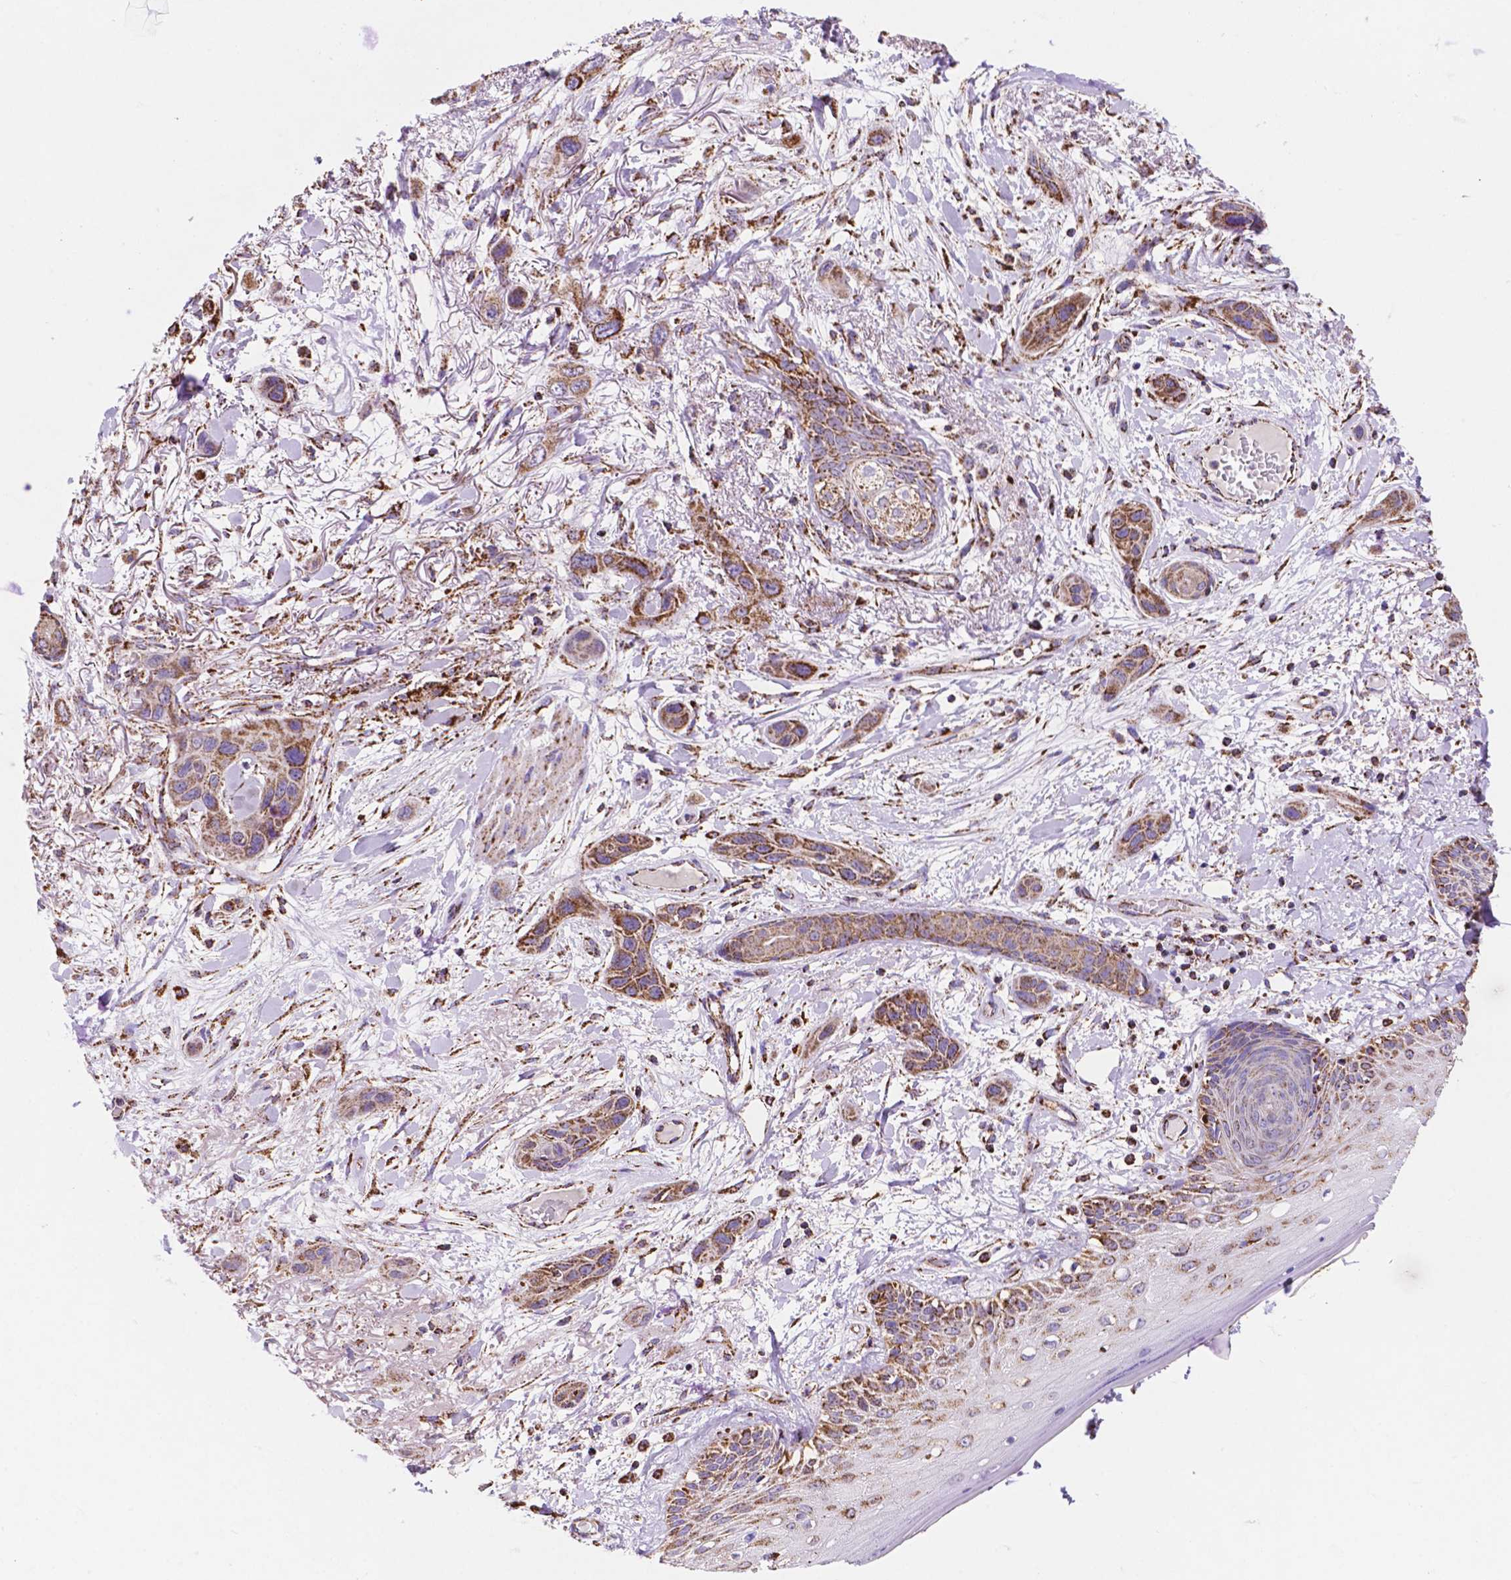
{"staining": {"intensity": "moderate", "quantity": ">75%", "location": "cytoplasmic/membranous"}, "tissue": "skin cancer", "cell_type": "Tumor cells", "image_type": "cancer", "snomed": [{"axis": "morphology", "description": "Squamous cell carcinoma, NOS"}, {"axis": "topography", "description": "Skin"}], "caption": "The histopathology image displays a brown stain indicating the presence of a protein in the cytoplasmic/membranous of tumor cells in skin squamous cell carcinoma.", "gene": "HSPD1", "patient": {"sex": "male", "age": 79}}